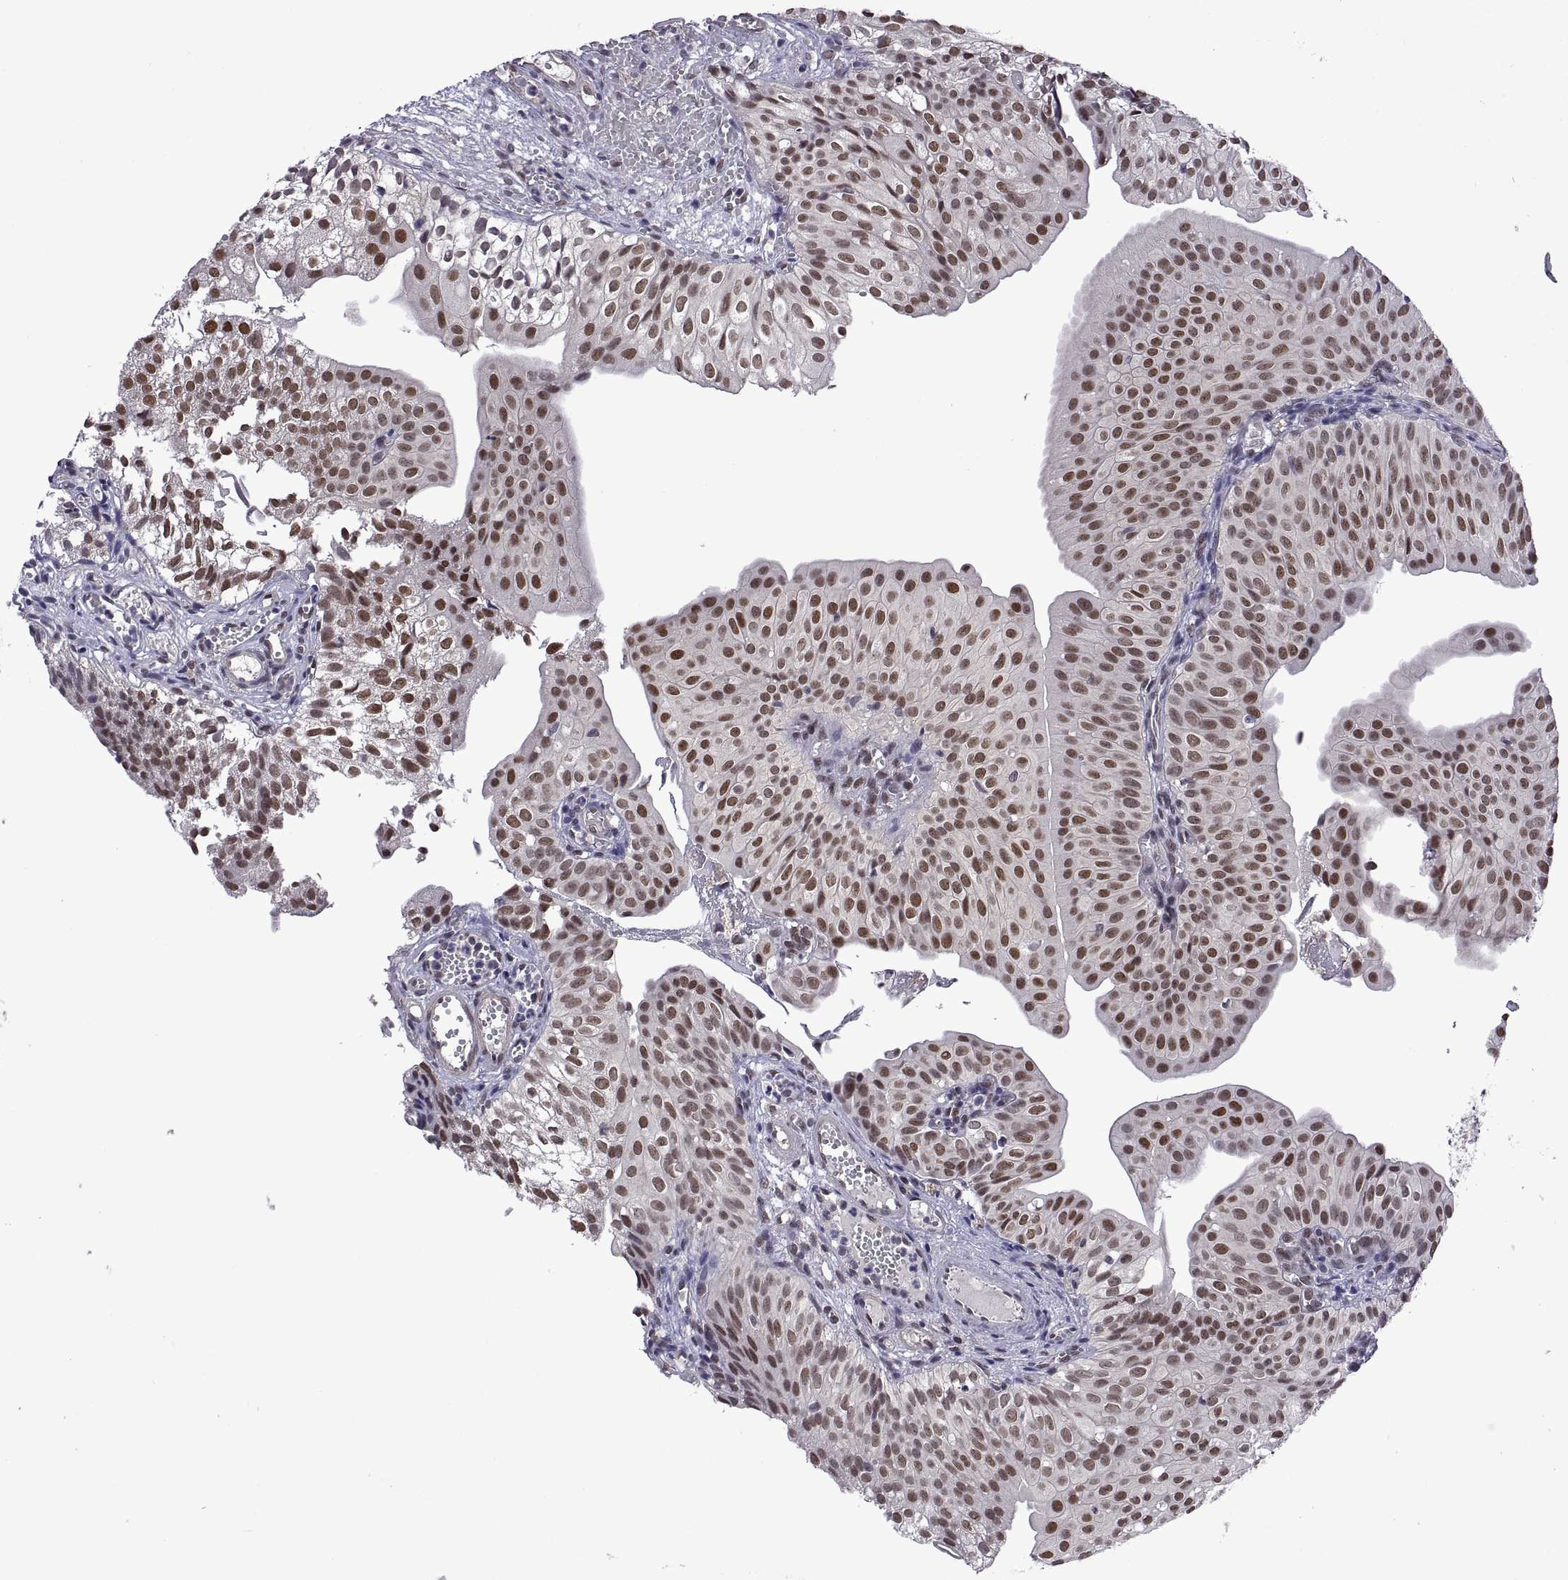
{"staining": {"intensity": "strong", "quantity": "25%-75%", "location": "nuclear"}, "tissue": "urothelial cancer", "cell_type": "Tumor cells", "image_type": "cancer", "snomed": [{"axis": "morphology", "description": "Urothelial carcinoma, Low grade"}, {"axis": "topography", "description": "Urinary bladder"}], "caption": "Strong nuclear protein positivity is present in approximately 25%-75% of tumor cells in low-grade urothelial carcinoma.", "gene": "NR4A1", "patient": {"sex": "male", "age": 72}}